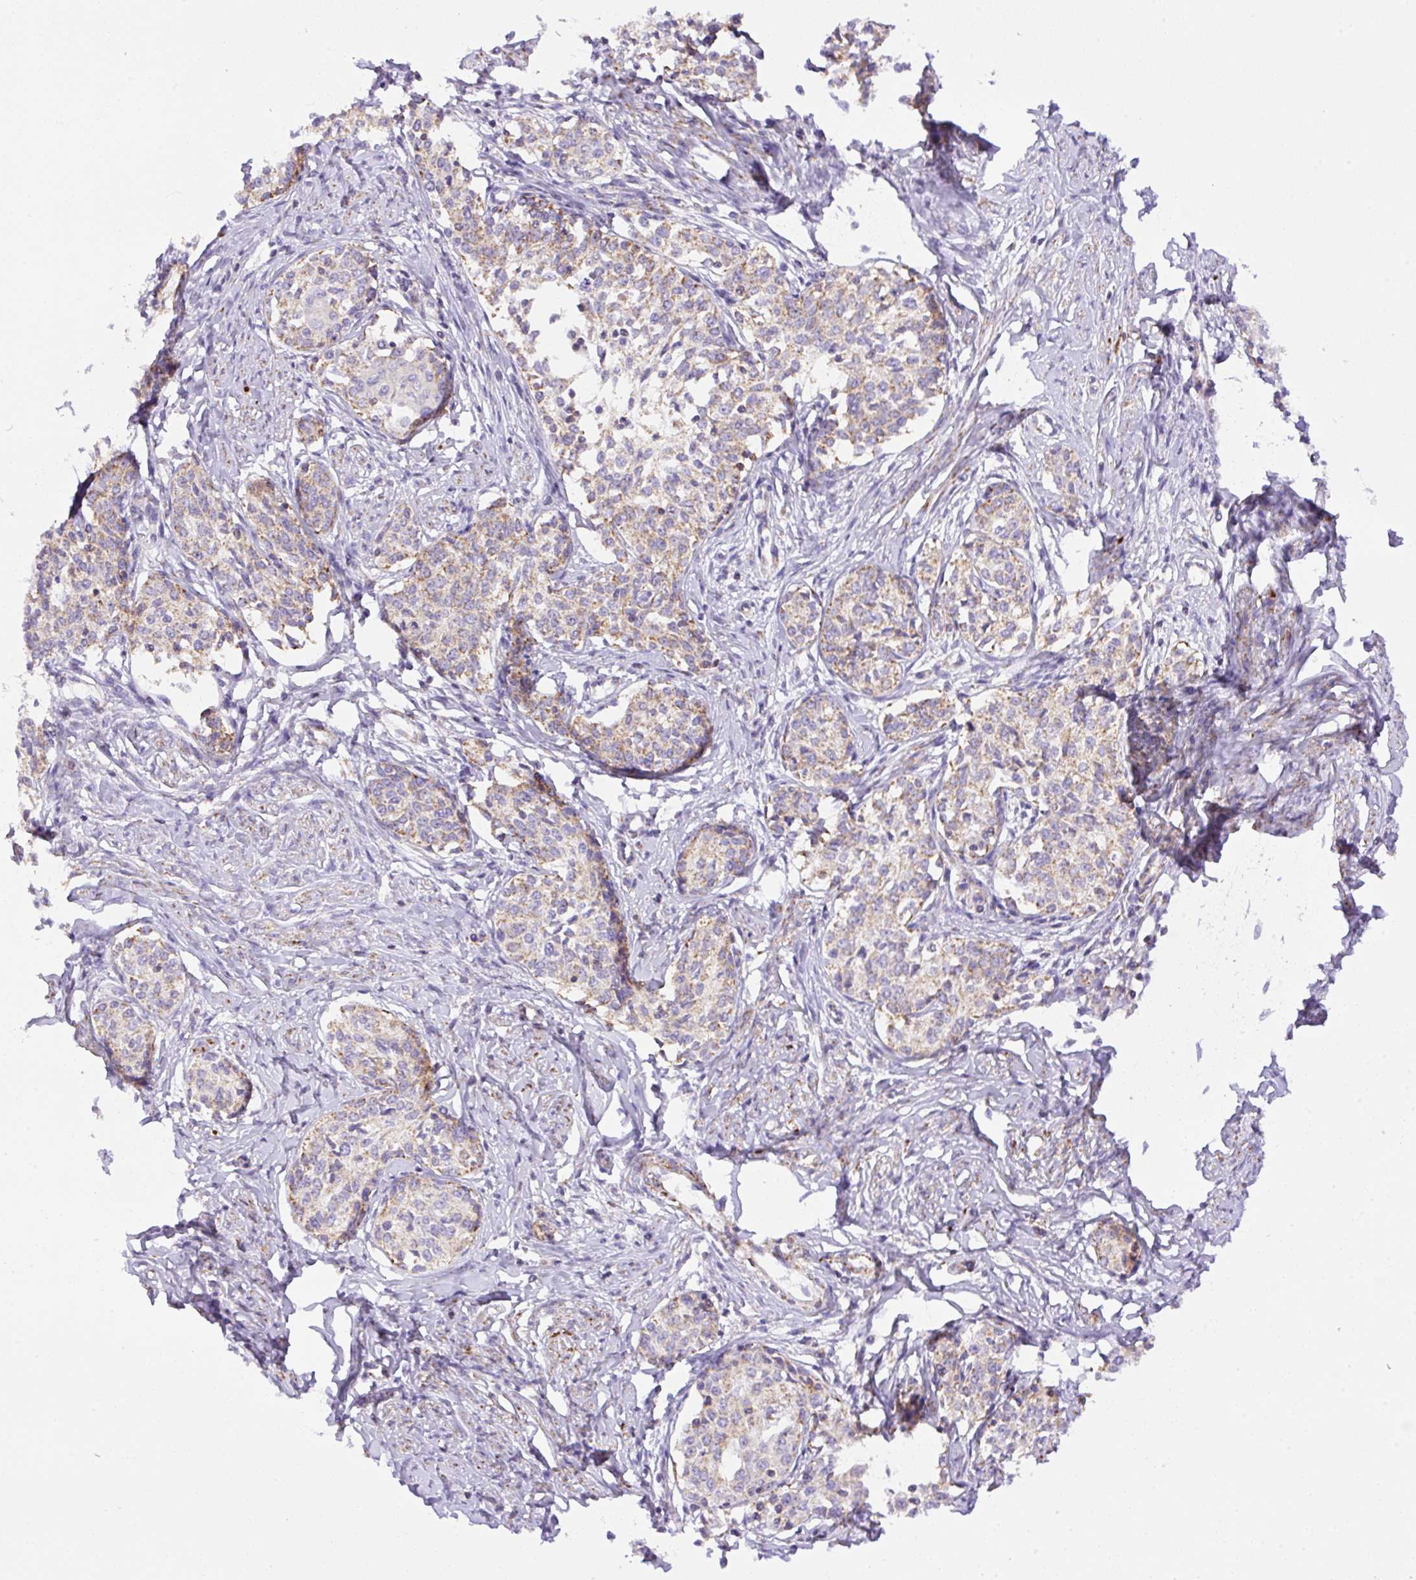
{"staining": {"intensity": "weak", "quantity": "<25%", "location": "cytoplasmic/membranous"}, "tissue": "cervical cancer", "cell_type": "Tumor cells", "image_type": "cancer", "snomed": [{"axis": "morphology", "description": "Squamous cell carcinoma, NOS"}, {"axis": "morphology", "description": "Adenocarcinoma, NOS"}, {"axis": "topography", "description": "Cervix"}], "caption": "Immunohistochemical staining of human cervical cancer displays no significant positivity in tumor cells.", "gene": "NF1", "patient": {"sex": "female", "age": 52}}